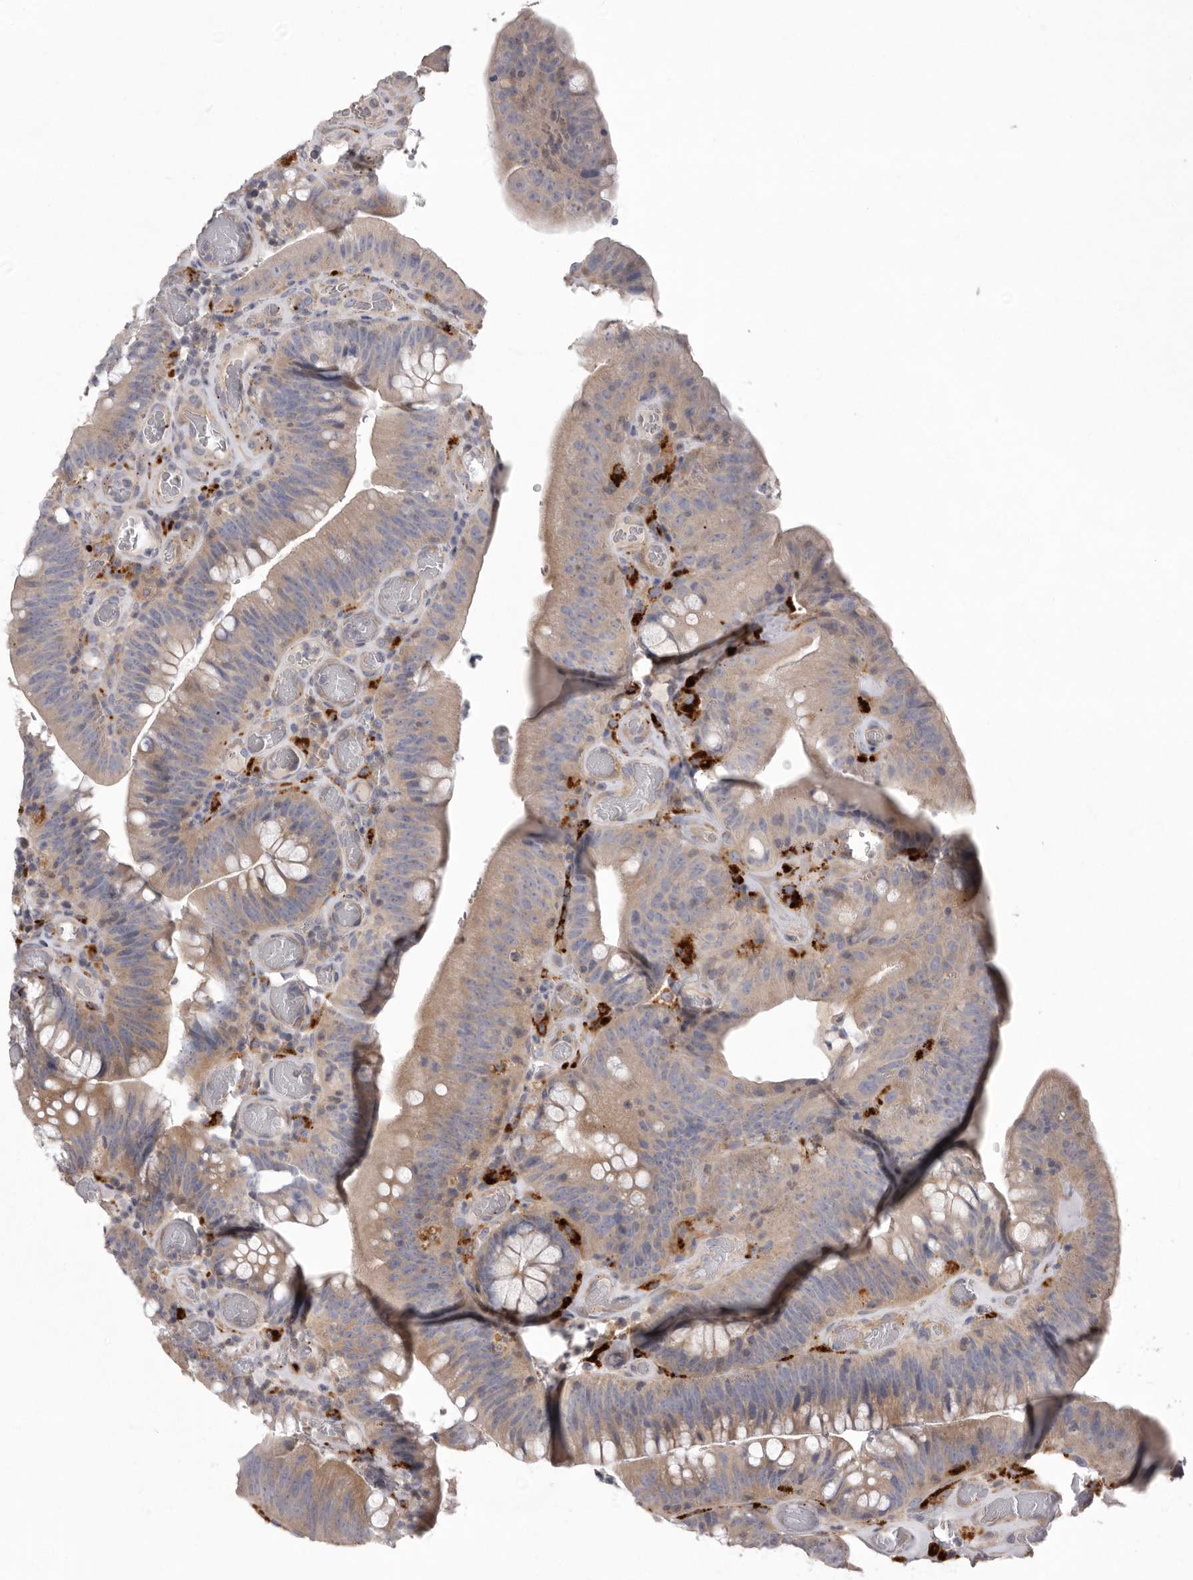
{"staining": {"intensity": "moderate", "quantity": "25%-75%", "location": "cytoplasmic/membranous"}, "tissue": "colorectal cancer", "cell_type": "Tumor cells", "image_type": "cancer", "snomed": [{"axis": "morphology", "description": "Normal tissue, NOS"}, {"axis": "topography", "description": "Colon"}], "caption": "IHC (DAB (3,3'-diaminobenzidine)) staining of human colorectal cancer displays moderate cytoplasmic/membranous protein positivity in approximately 25%-75% of tumor cells.", "gene": "WDR47", "patient": {"sex": "female", "age": 82}}